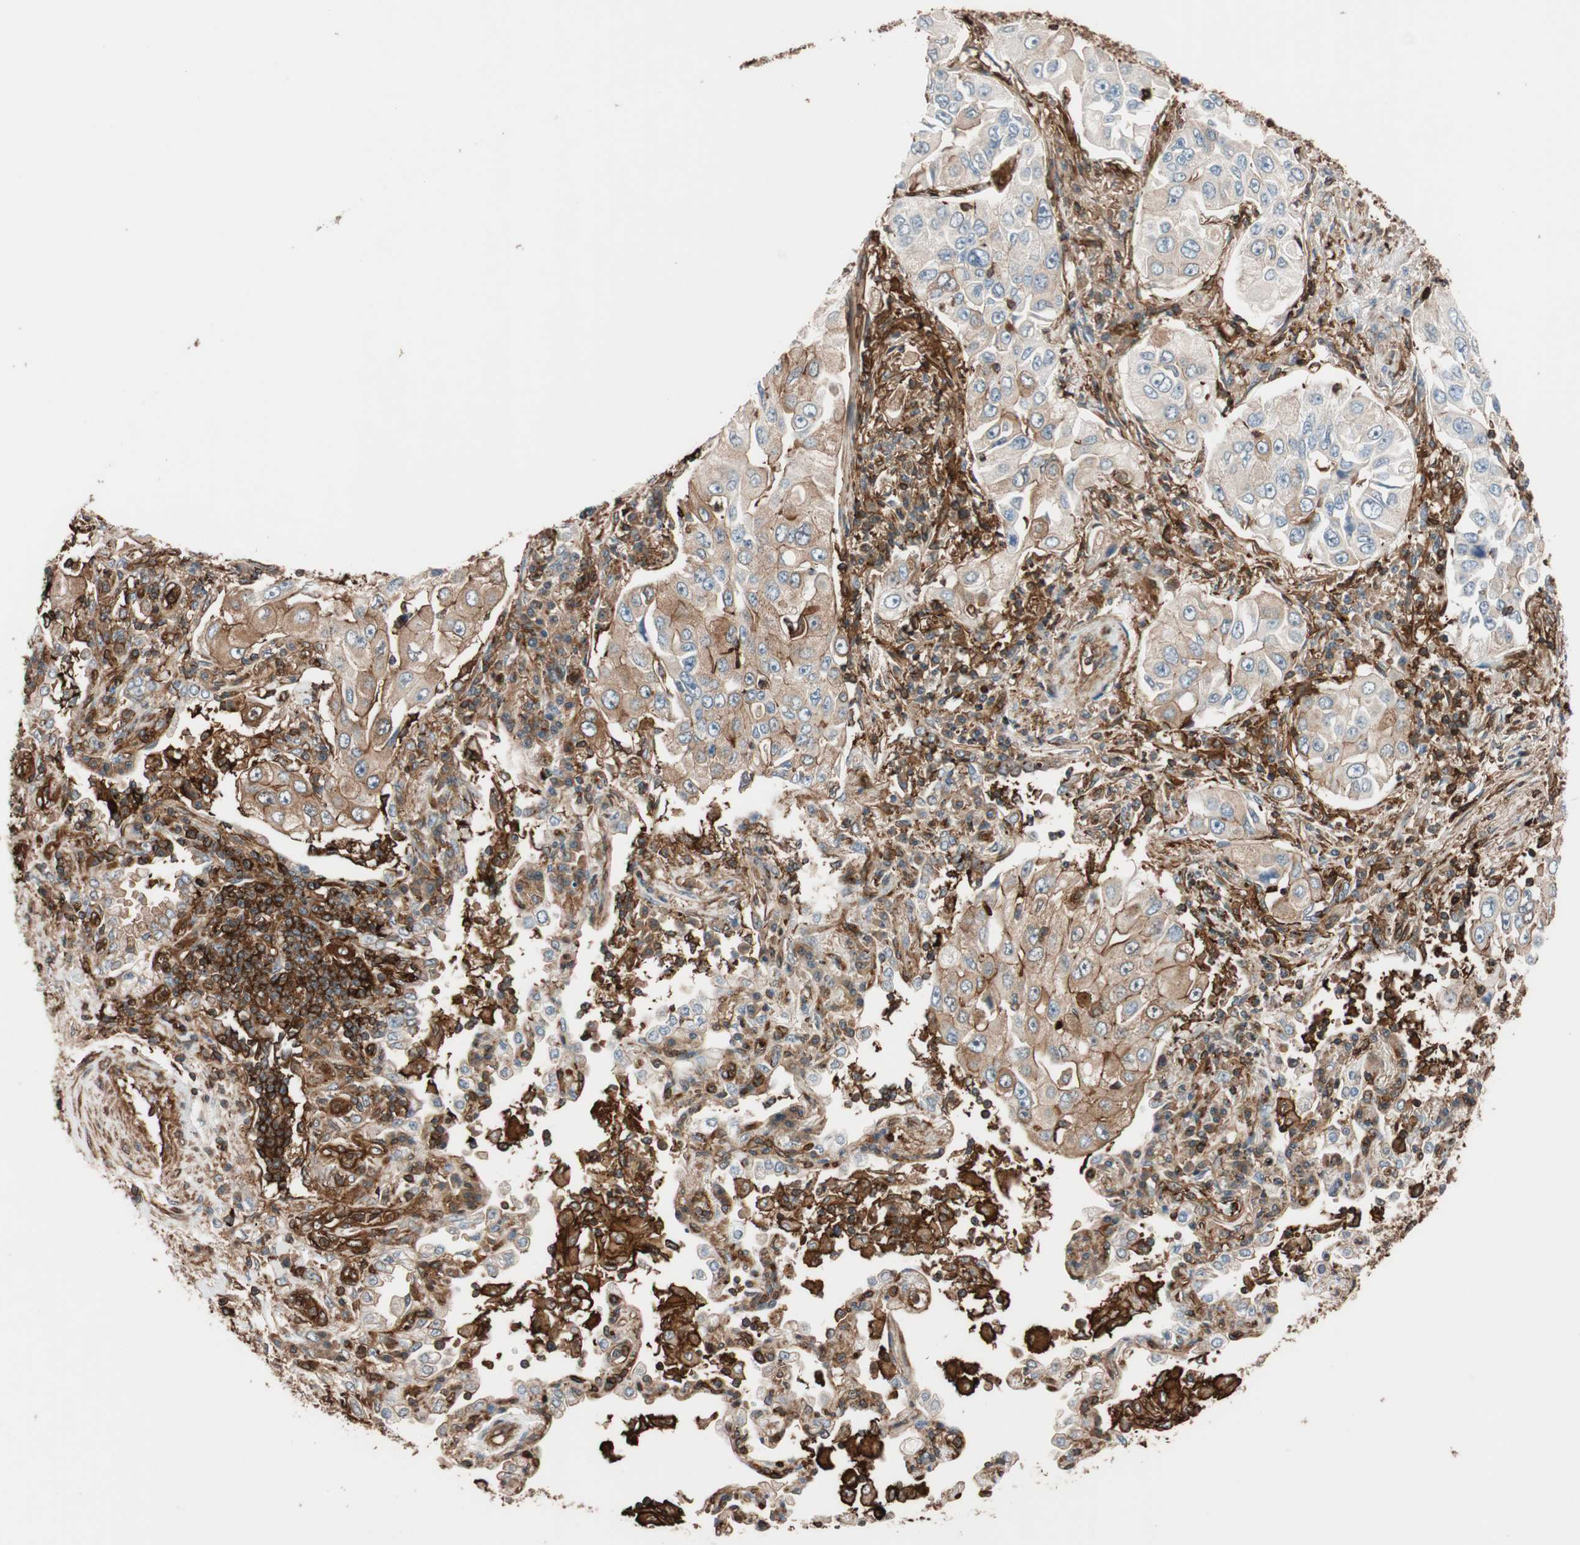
{"staining": {"intensity": "moderate", "quantity": ">75%", "location": "cytoplasmic/membranous"}, "tissue": "lung cancer", "cell_type": "Tumor cells", "image_type": "cancer", "snomed": [{"axis": "morphology", "description": "Adenocarcinoma, NOS"}, {"axis": "topography", "description": "Lung"}], "caption": "A photomicrograph of adenocarcinoma (lung) stained for a protein demonstrates moderate cytoplasmic/membranous brown staining in tumor cells.", "gene": "VASP", "patient": {"sex": "male", "age": 84}}